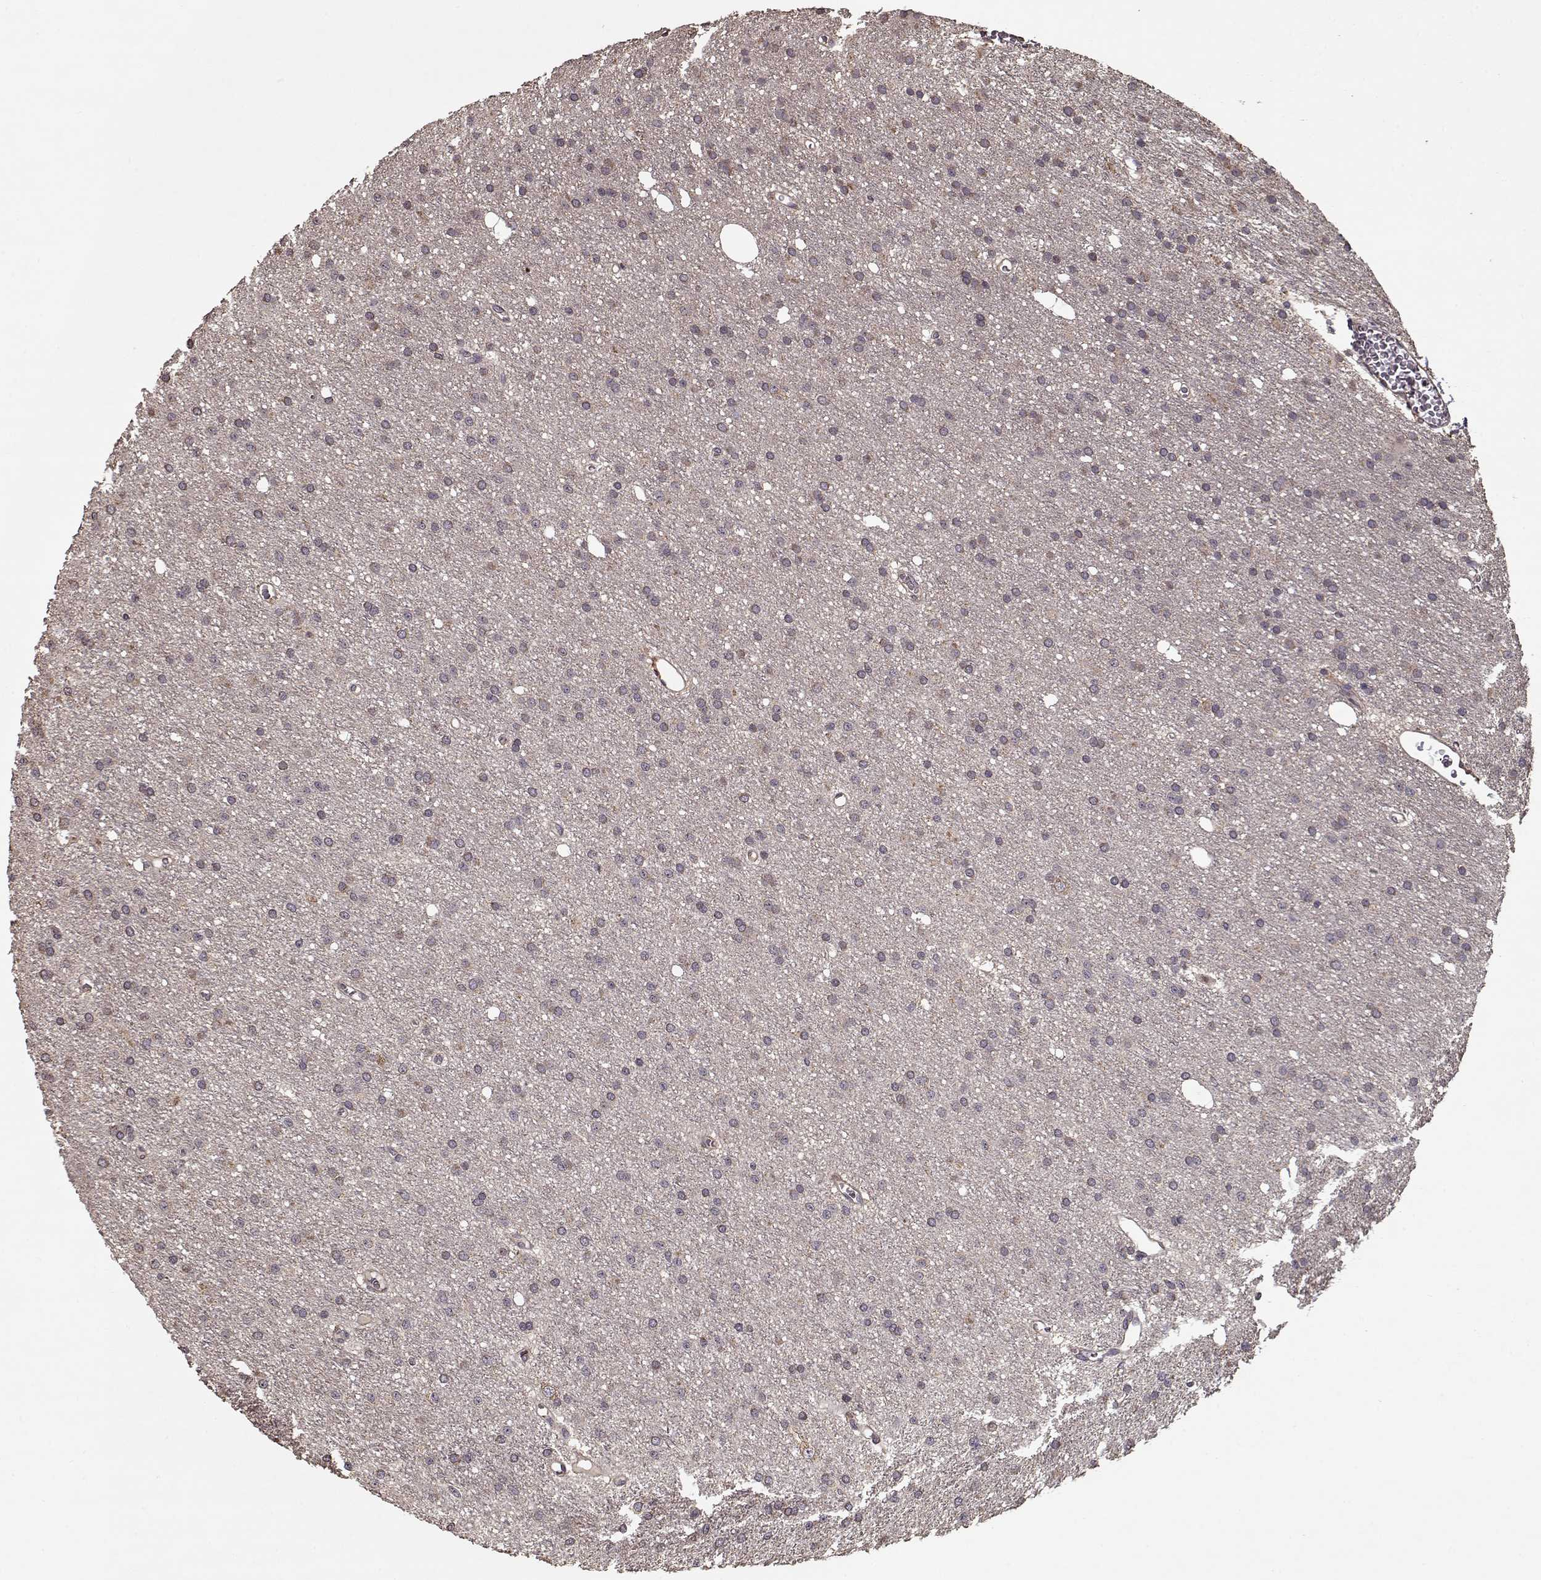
{"staining": {"intensity": "weak", "quantity": "25%-75%", "location": "cytoplasmic/membranous"}, "tissue": "glioma", "cell_type": "Tumor cells", "image_type": "cancer", "snomed": [{"axis": "morphology", "description": "Glioma, malignant, Low grade"}, {"axis": "topography", "description": "Brain"}], "caption": "Tumor cells display weak cytoplasmic/membranous positivity in approximately 25%-75% of cells in malignant glioma (low-grade). (DAB IHC with brightfield microscopy, high magnification).", "gene": "IMMP1L", "patient": {"sex": "male", "age": 27}}